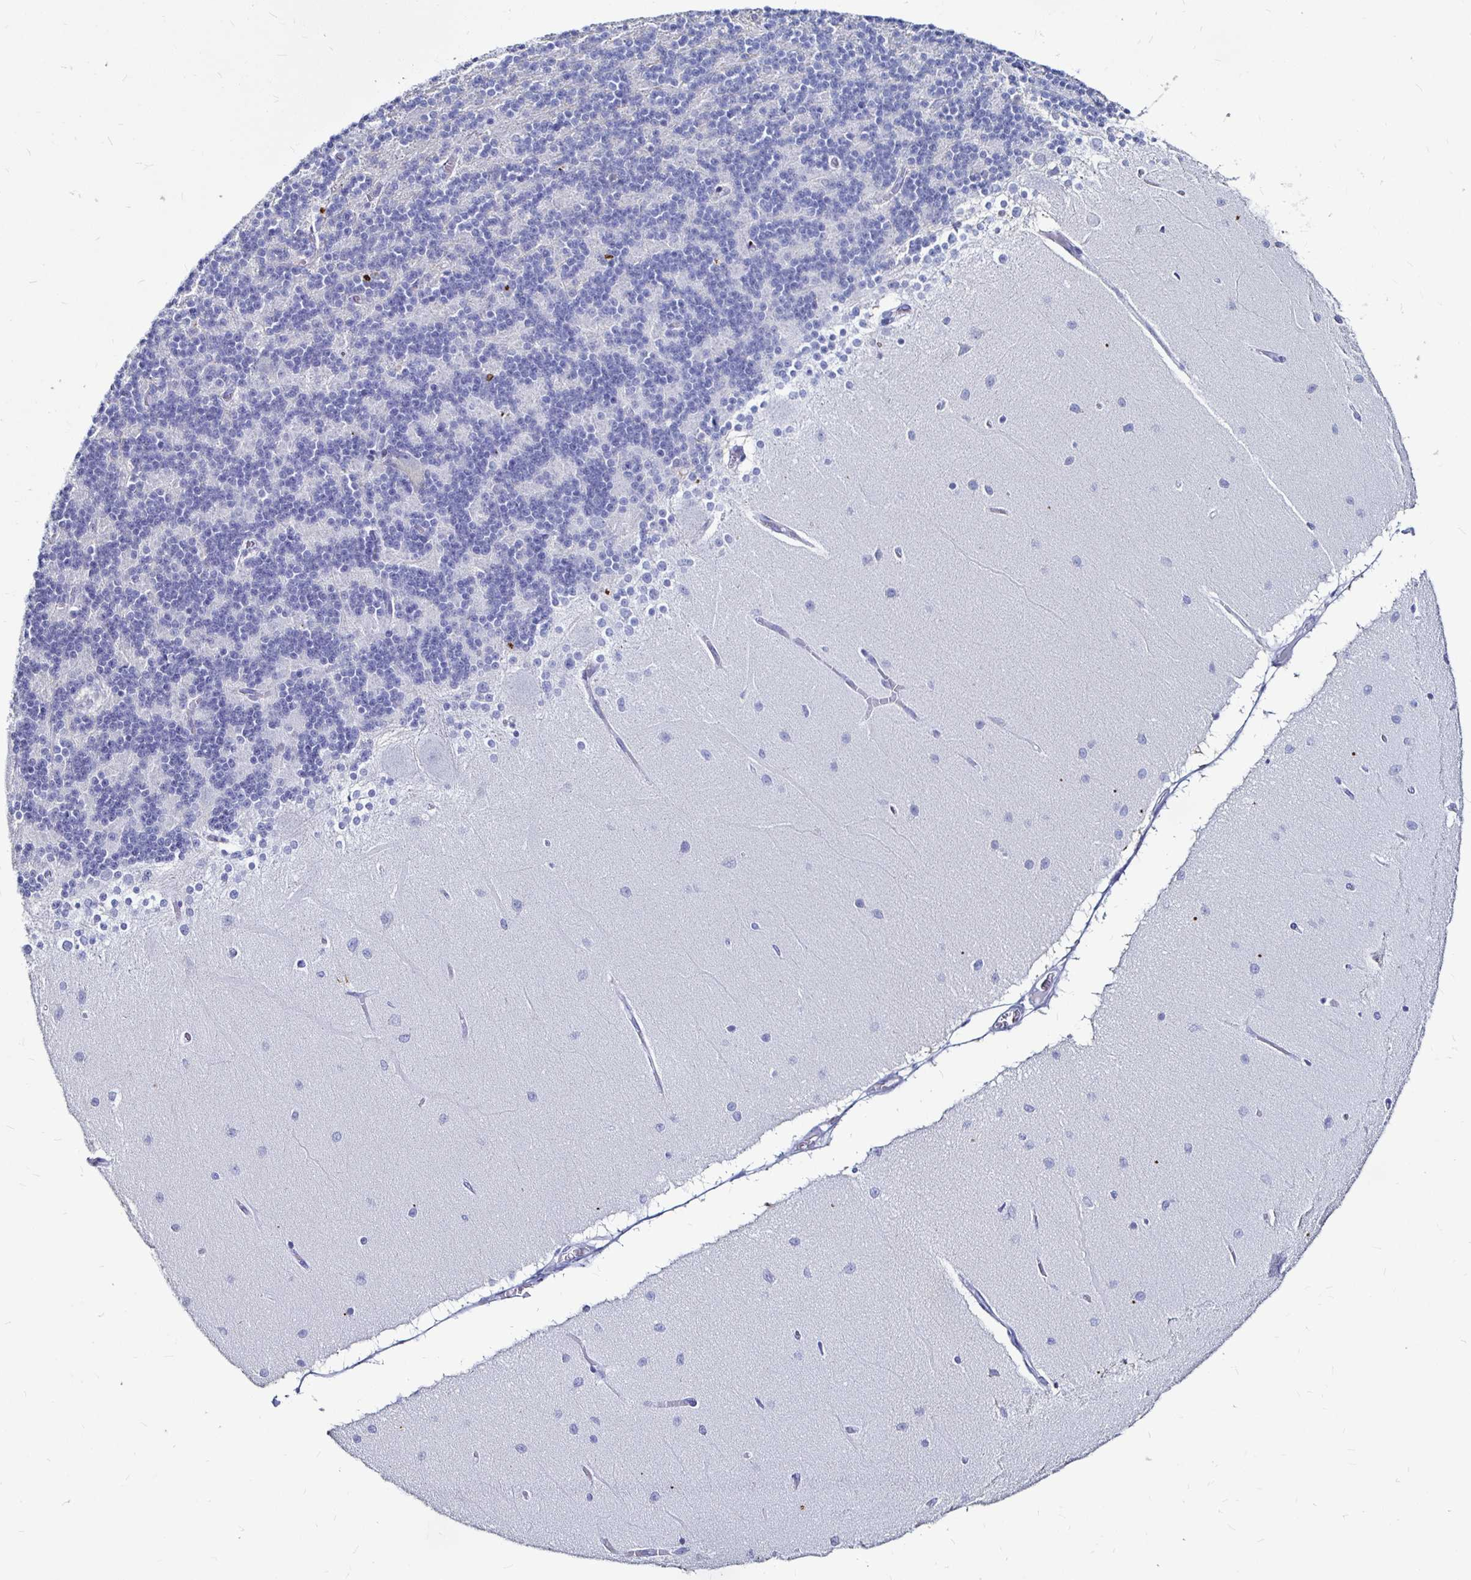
{"staining": {"intensity": "negative", "quantity": "none", "location": "none"}, "tissue": "cerebellum", "cell_type": "Cells in granular layer", "image_type": "normal", "snomed": [{"axis": "morphology", "description": "Normal tissue, NOS"}, {"axis": "topography", "description": "Cerebellum"}], "caption": "This is an immunohistochemistry histopathology image of benign cerebellum. There is no expression in cells in granular layer.", "gene": "LUZP4", "patient": {"sex": "female", "age": 54}}